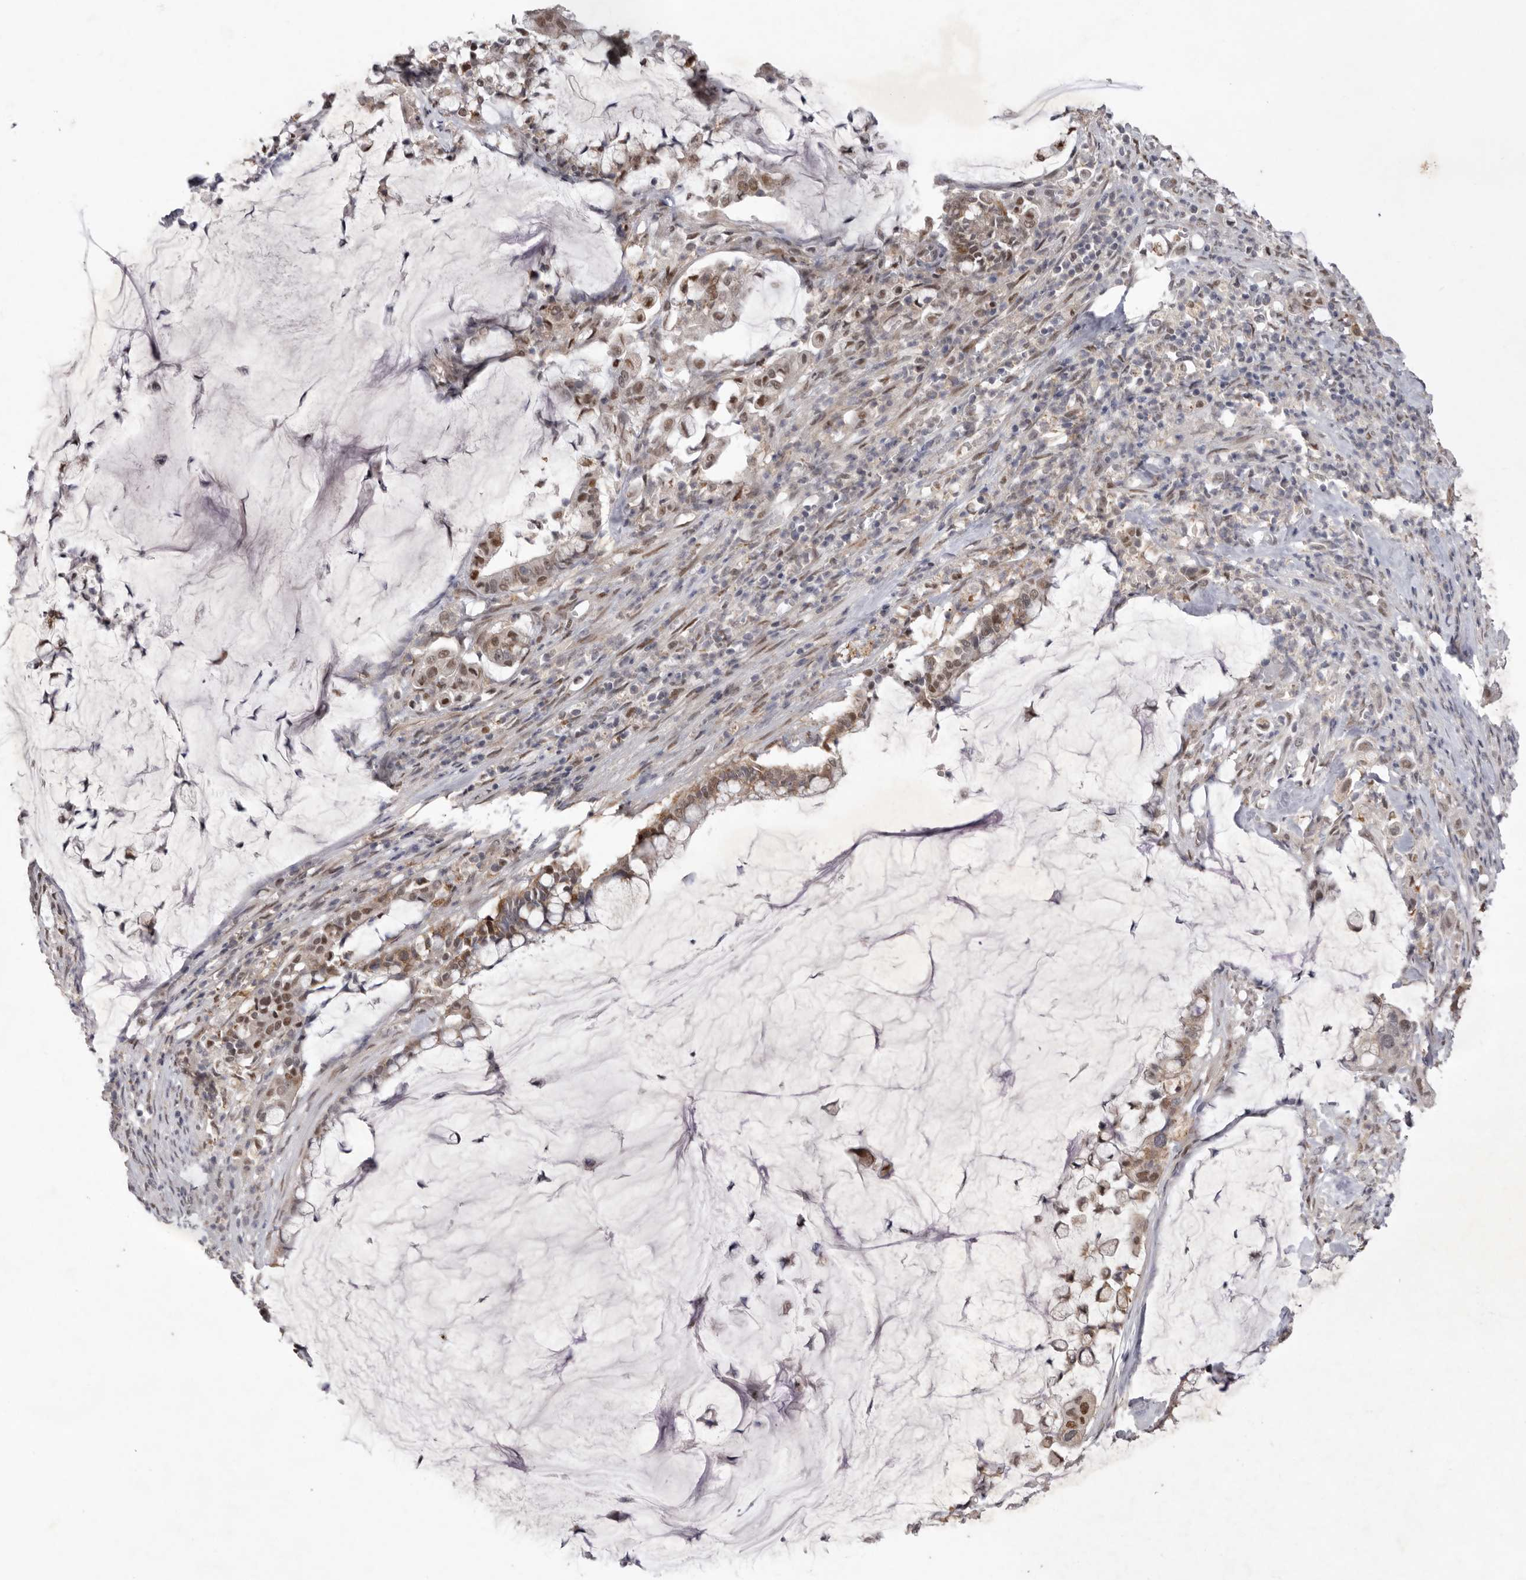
{"staining": {"intensity": "moderate", "quantity": ">75%", "location": "cytoplasmic/membranous,nuclear"}, "tissue": "pancreatic cancer", "cell_type": "Tumor cells", "image_type": "cancer", "snomed": [{"axis": "morphology", "description": "Adenocarcinoma, NOS"}, {"axis": "topography", "description": "Pancreas"}], "caption": "Tumor cells reveal medium levels of moderate cytoplasmic/membranous and nuclear staining in approximately >75% of cells in human adenocarcinoma (pancreatic). Nuclei are stained in blue.", "gene": "TADA1", "patient": {"sex": "male", "age": 41}}